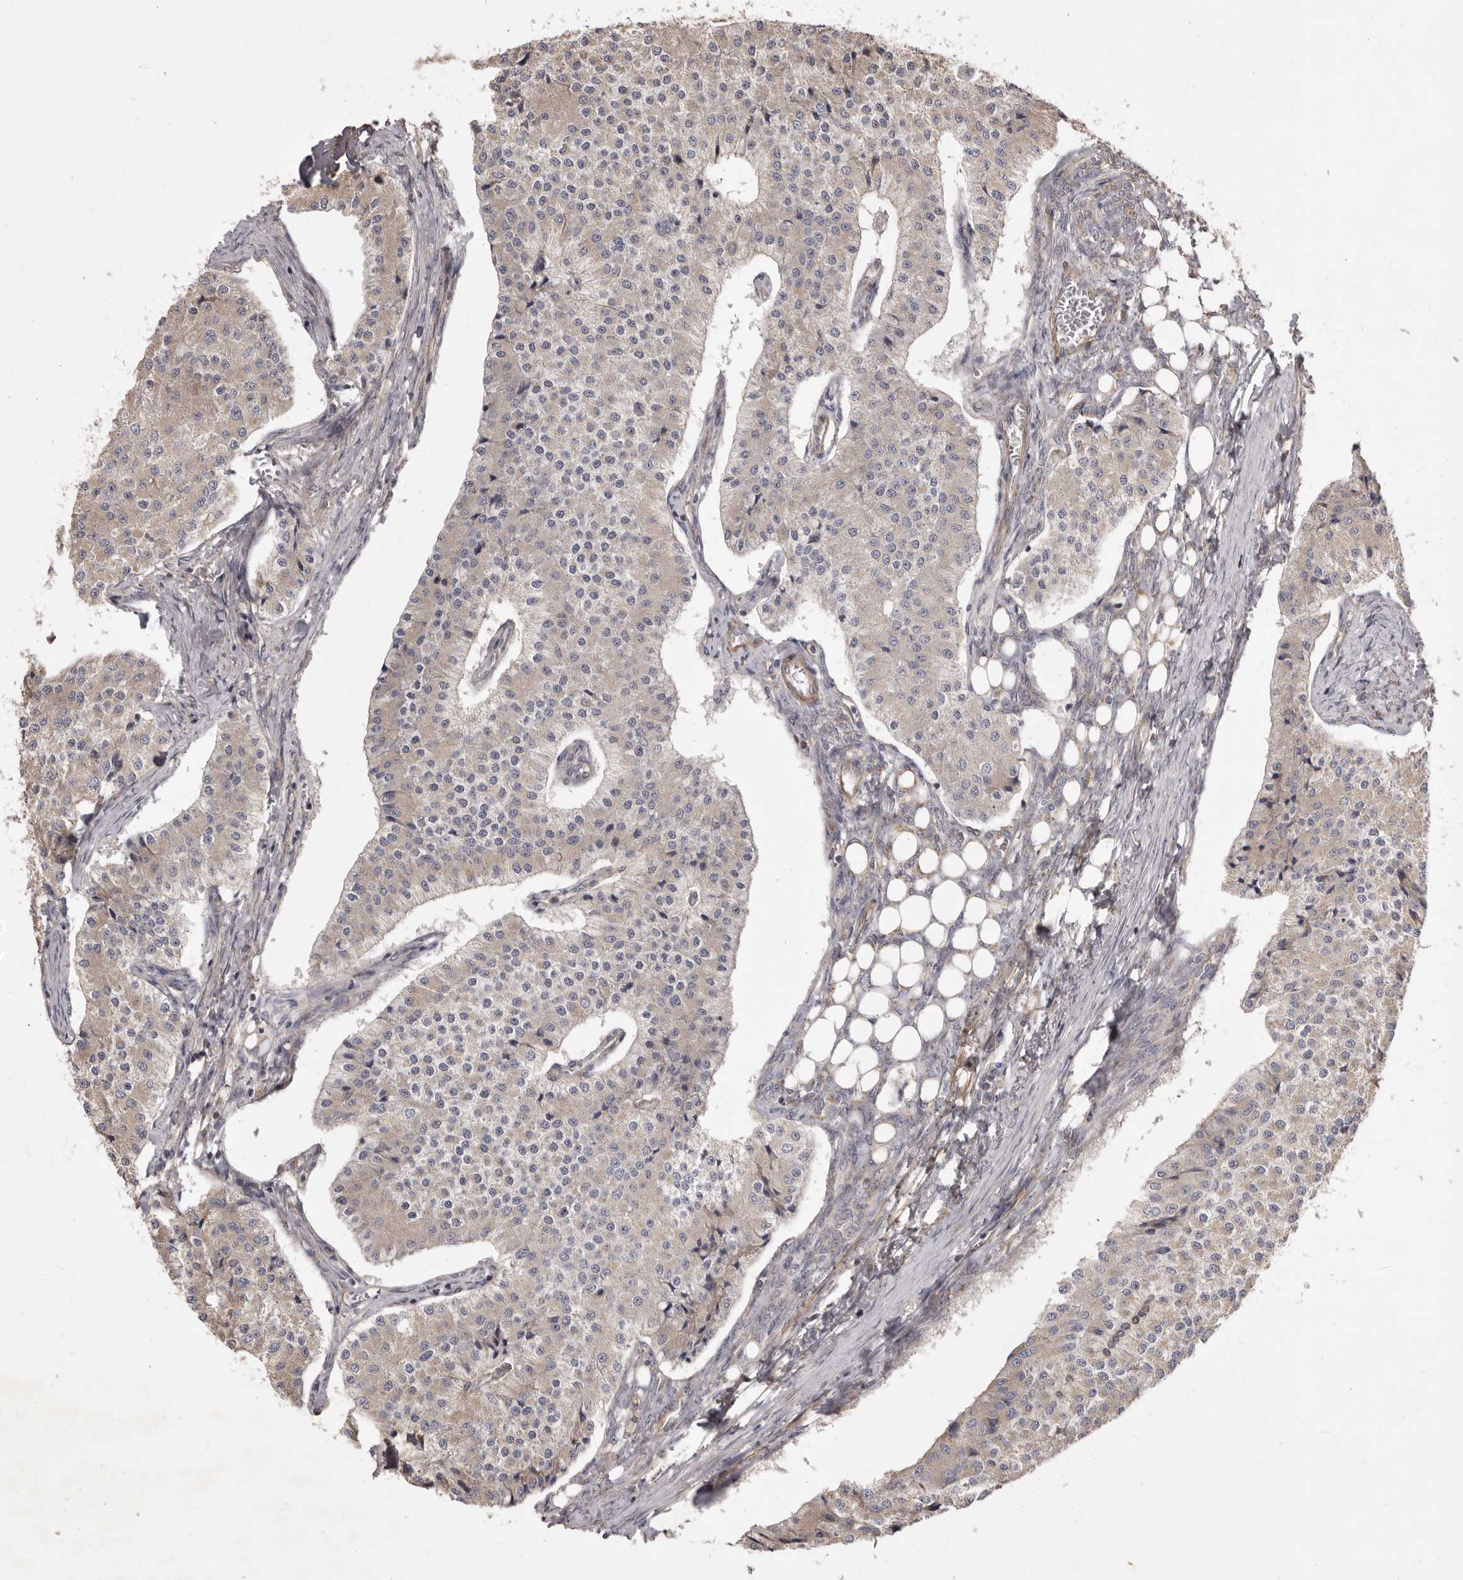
{"staining": {"intensity": "weak", "quantity": "<25%", "location": "cytoplasmic/membranous"}, "tissue": "carcinoid", "cell_type": "Tumor cells", "image_type": "cancer", "snomed": [{"axis": "morphology", "description": "Carcinoid, malignant, NOS"}, {"axis": "topography", "description": "Colon"}], "caption": "This is a micrograph of IHC staining of malignant carcinoid, which shows no expression in tumor cells. (DAB (3,3'-diaminobenzidine) immunohistochemistry (IHC), high magnification).", "gene": "VPS45", "patient": {"sex": "female", "age": 52}}